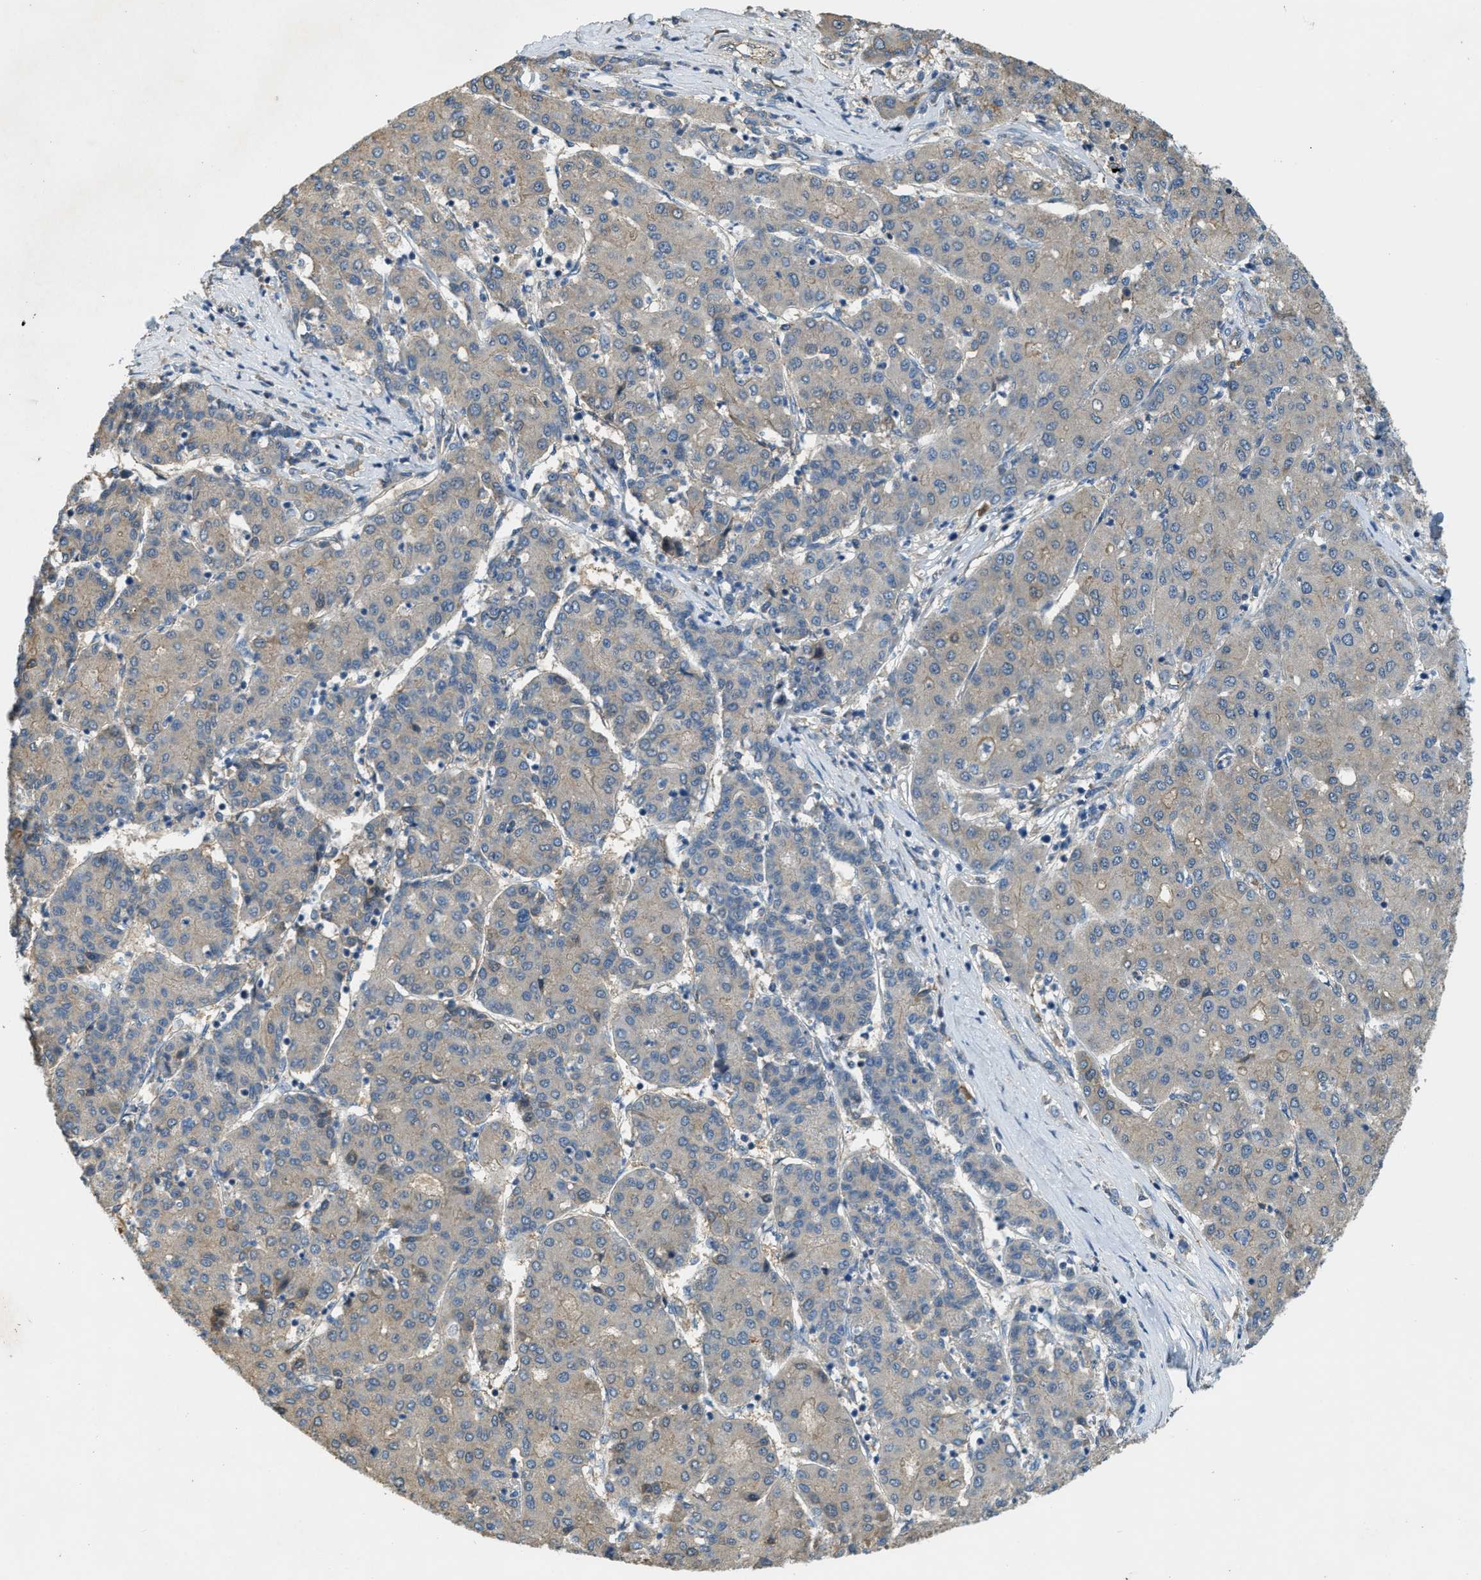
{"staining": {"intensity": "weak", "quantity": ">75%", "location": "cytoplasmic/membranous"}, "tissue": "liver cancer", "cell_type": "Tumor cells", "image_type": "cancer", "snomed": [{"axis": "morphology", "description": "Carcinoma, Hepatocellular, NOS"}, {"axis": "topography", "description": "Liver"}], "caption": "IHC (DAB (3,3'-diaminobenzidine)) staining of liver cancer demonstrates weak cytoplasmic/membranous protein positivity in approximately >75% of tumor cells. (IHC, brightfield microscopy, high magnification).", "gene": "CFLAR", "patient": {"sex": "male", "age": 65}}